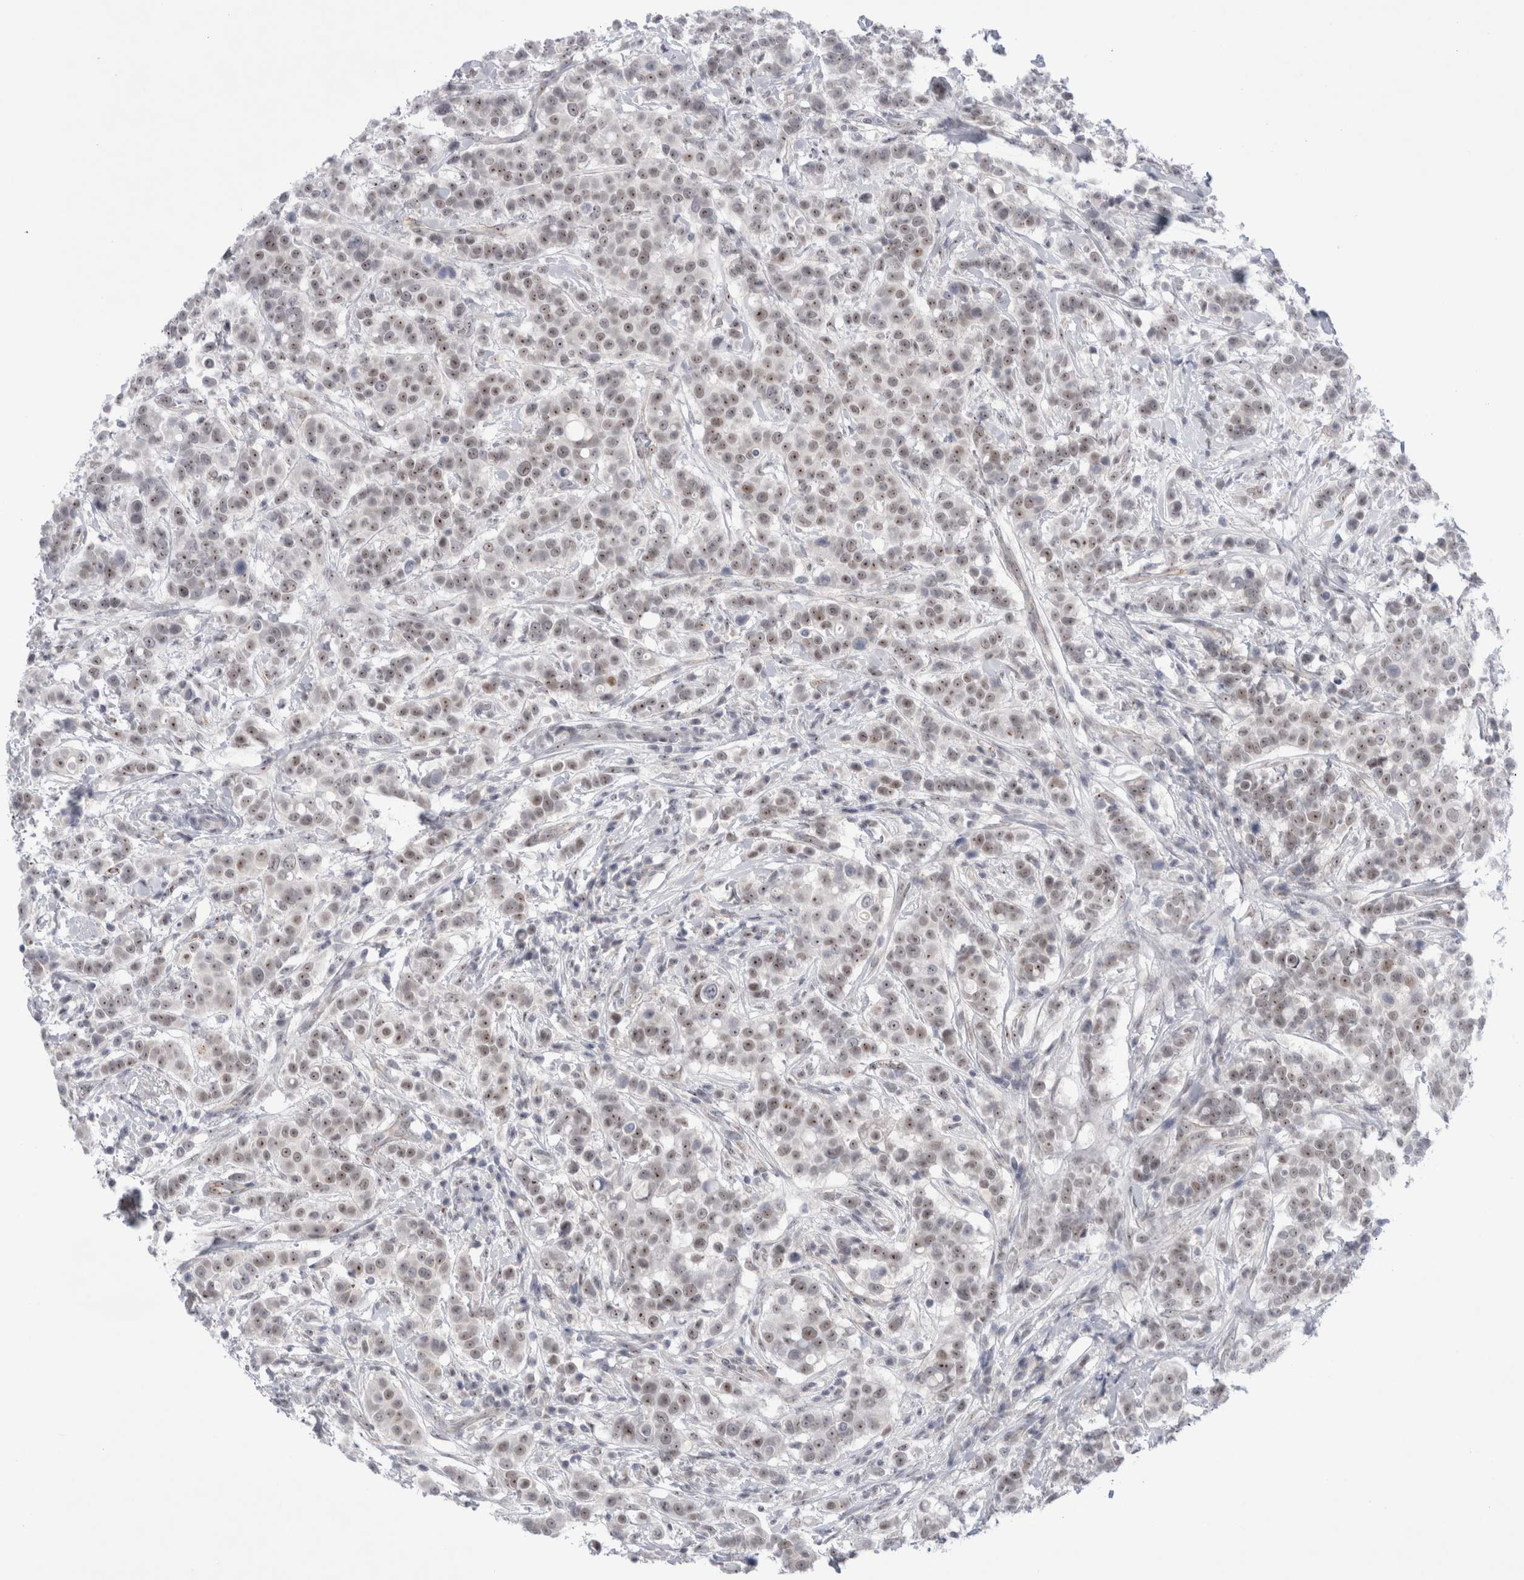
{"staining": {"intensity": "weak", "quantity": ">75%", "location": "nuclear"}, "tissue": "breast cancer", "cell_type": "Tumor cells", "image_type": "cancer", "snomed": [{"axis": "morphology", "description": "Duct carcinoma"}, {"axis": "topography", "description": "Breast"}], "caption": "Breast intraductal carcinoma stained with immunohistochemistry displays weak nuclear staining in approximately >75% of tumor cells.", "gene": "CERS5", "patient": {"sex": "female", "age": 27}}